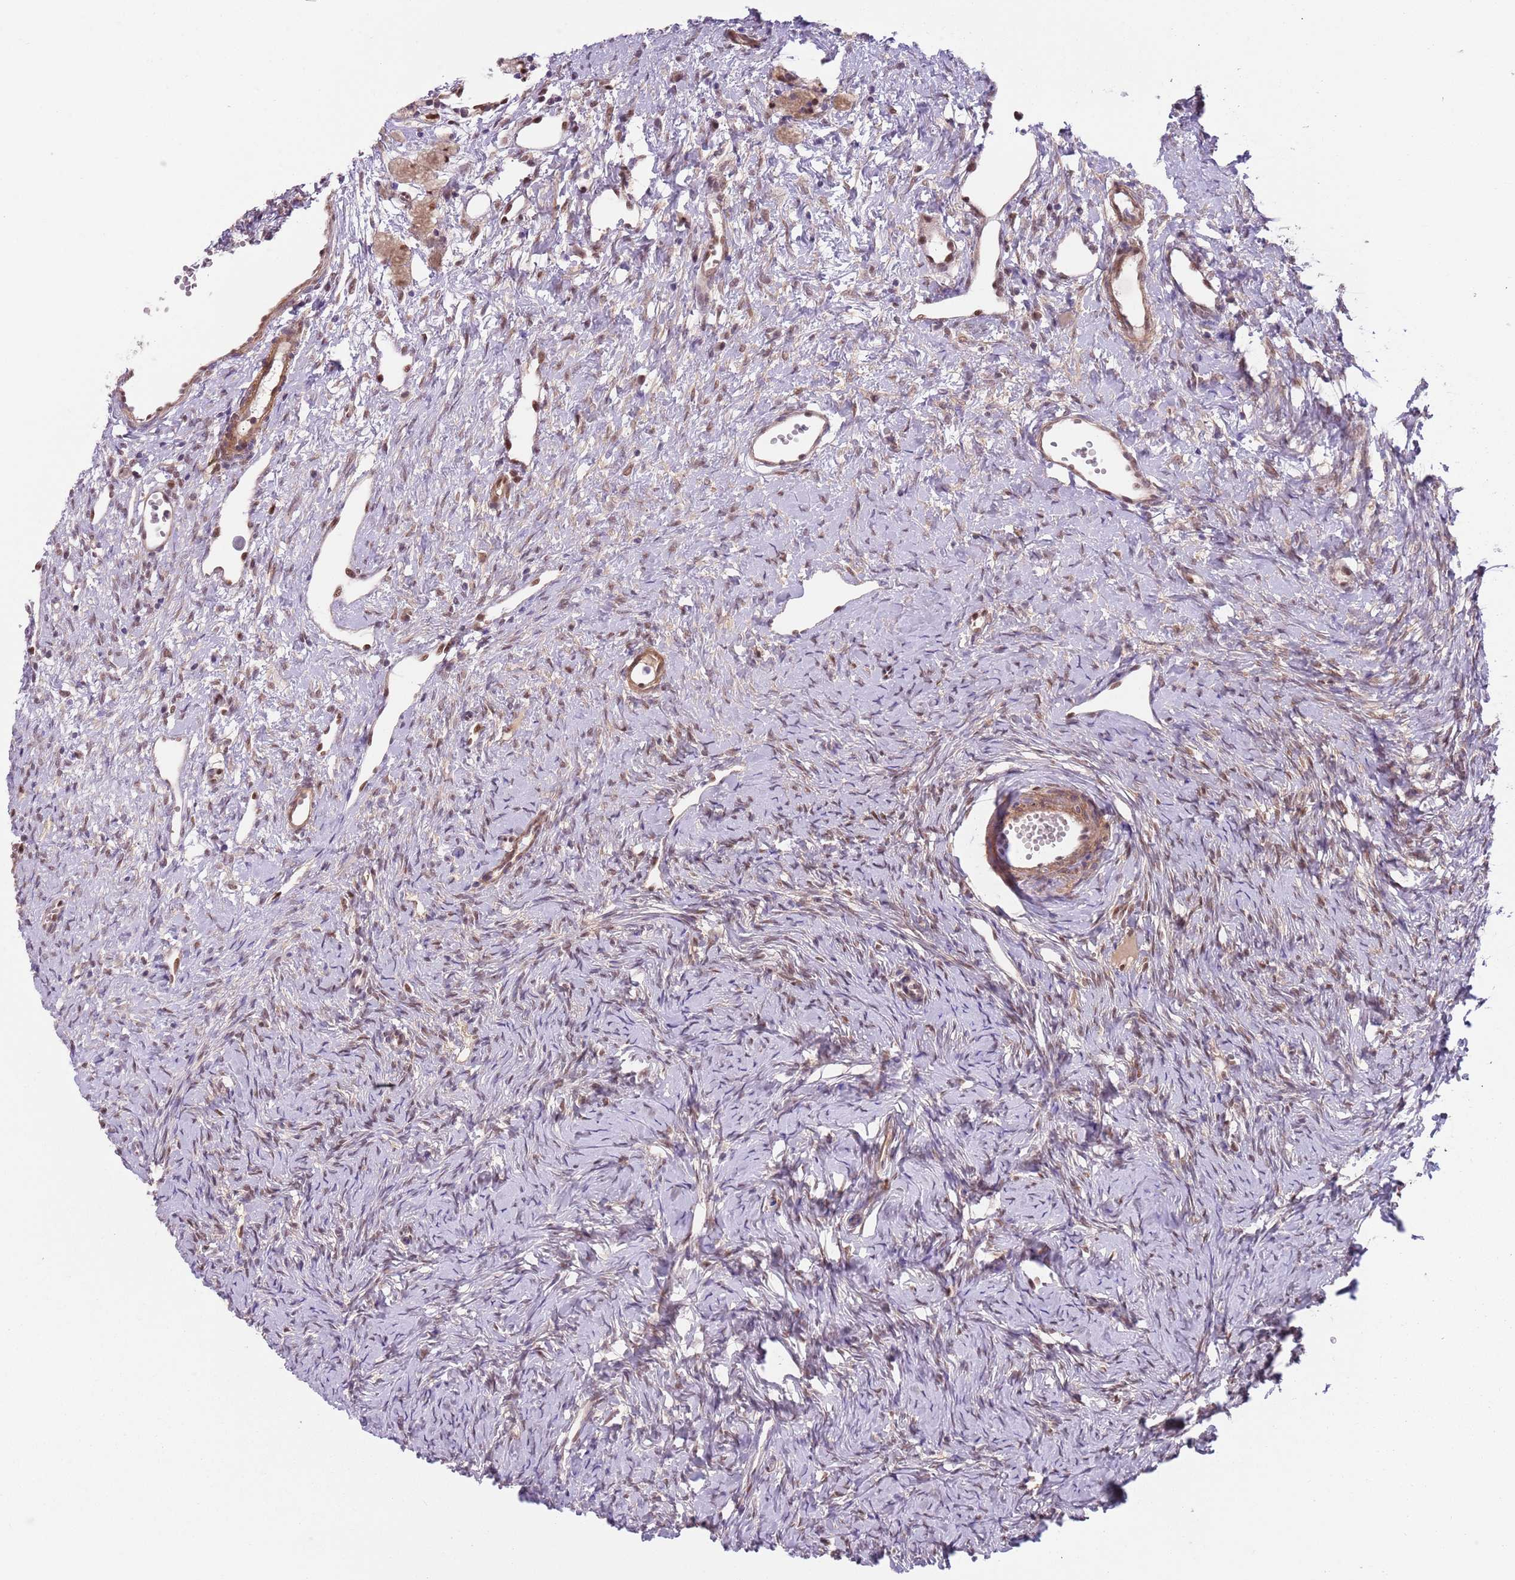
{"staining": {"intensity": "moderate", "quantity": ">75%", "location": "cytoplasmic/membranous,nuclear"}, "tissue": "ovary", "cell_type": "Follicle cells", "image_type": "normal", "snomed": [{"axis": "morphology", "description": "Normal tissue, NOS"}, {"axis": "topography", "description": "Ovary"}], "caption": "Brown immunohistochemical staining in unremarkable ovary reveals moderate cytoplasmic/membranous,nuclear expression in about >75% of follicle cells. (DAB (3,3'-diaminobenzidine) IHC, brown staining for protein, blue staining for nuclei).", "gene": "RMND5B", "patient": {"sex": "female", "age": 51}}